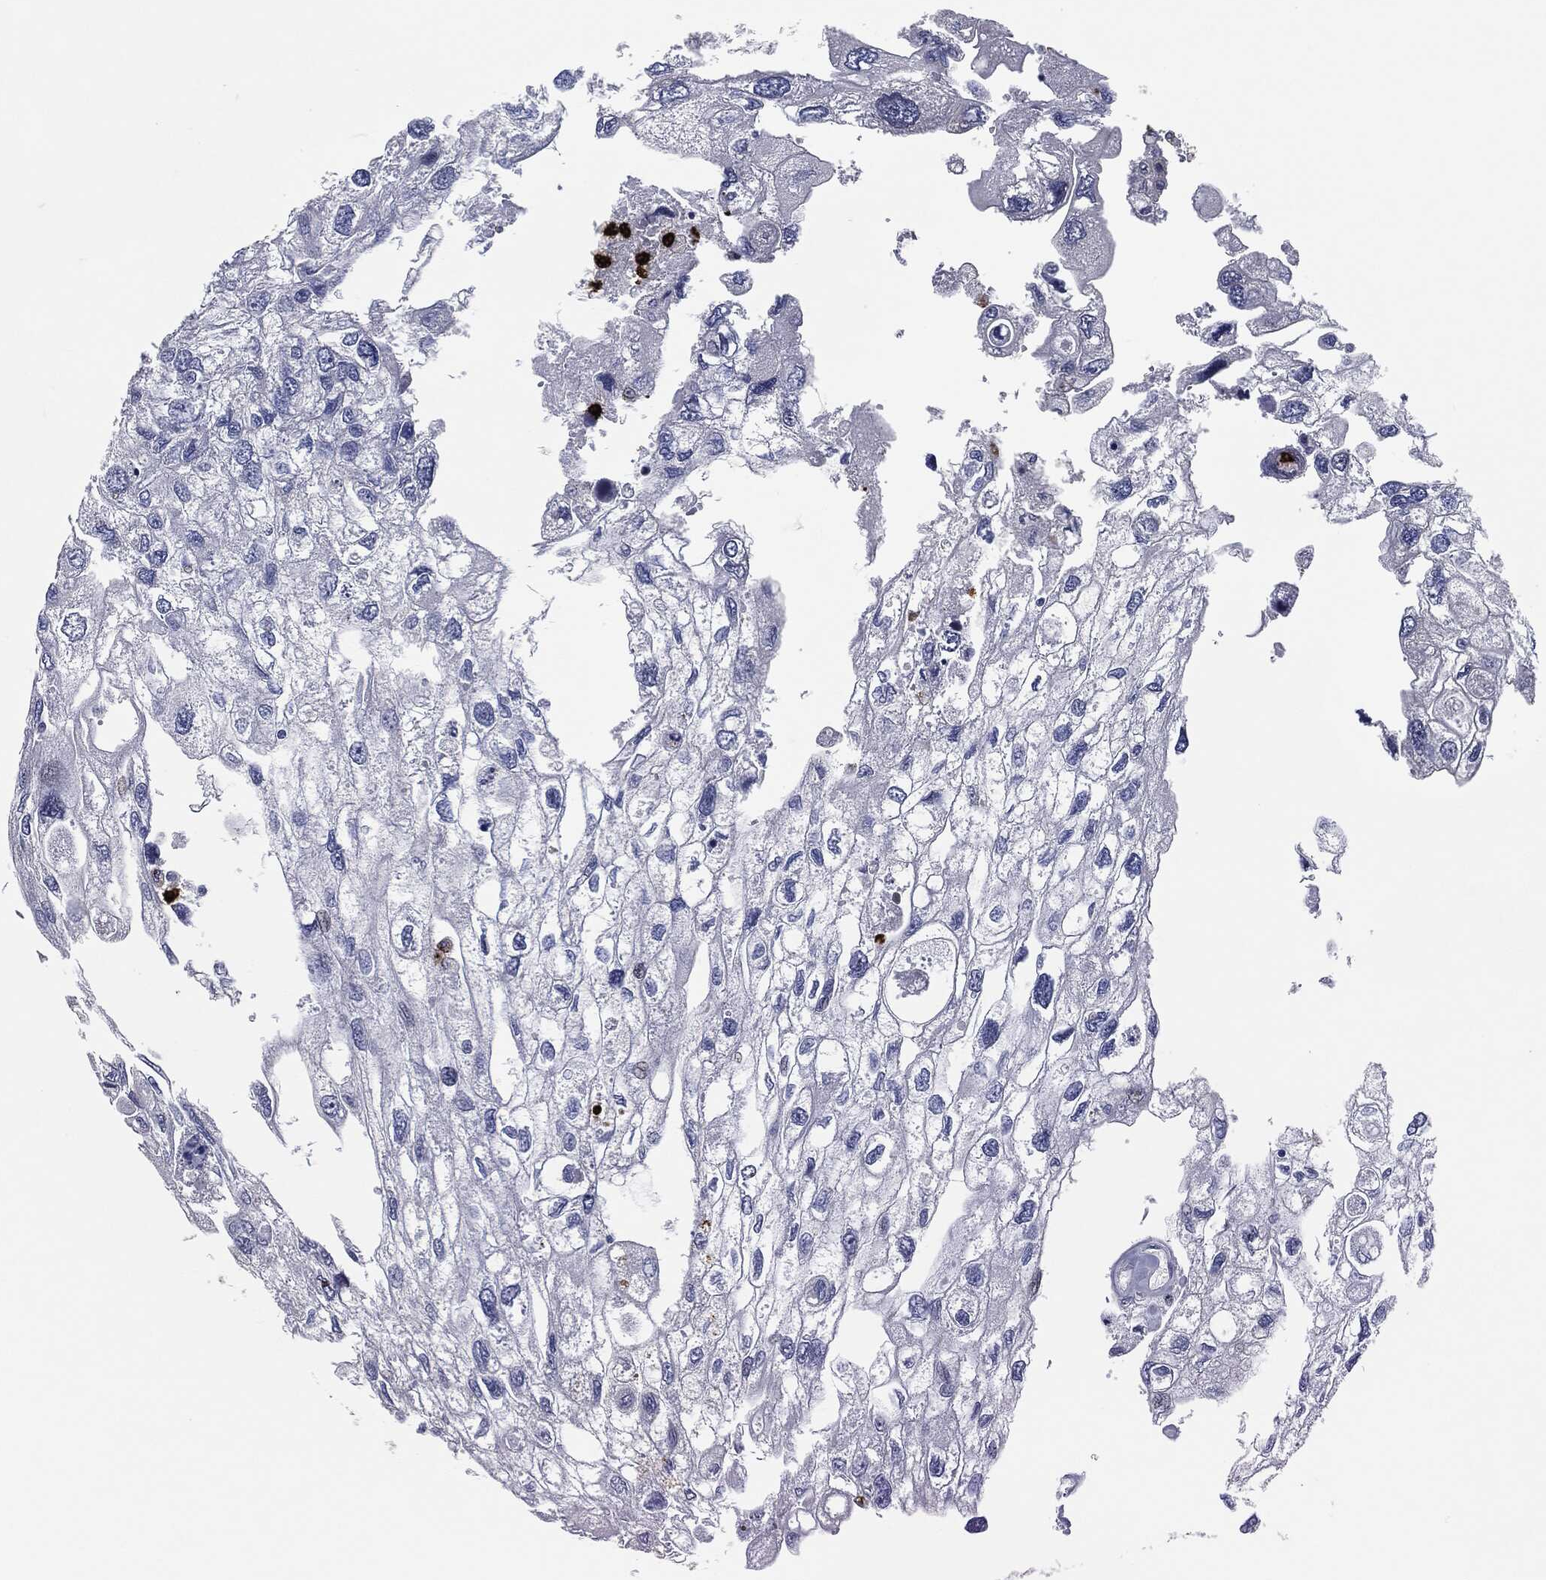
{"staining": {"intensity": "weak", "quantity": "<25%", "location": "nuclear"}, "tissue": "urothelial cancer", "cell_type": "Tumor cells", "image_type": "cancer", "snomed": [{"axis": "morphology", "description": "Urothelial carcinoma, High grade"}, {"axis": "topography", "description": "Urinary bladder"}], "caption": "Tumor cells are negative for protein expression in human urothelial cancer. (Brightfield microscopy of DAB (3,3'-diaminobenzidine) IHC at high magnification).", "gene": "MPO", "patient": {"sex": "male", "age": 59}}